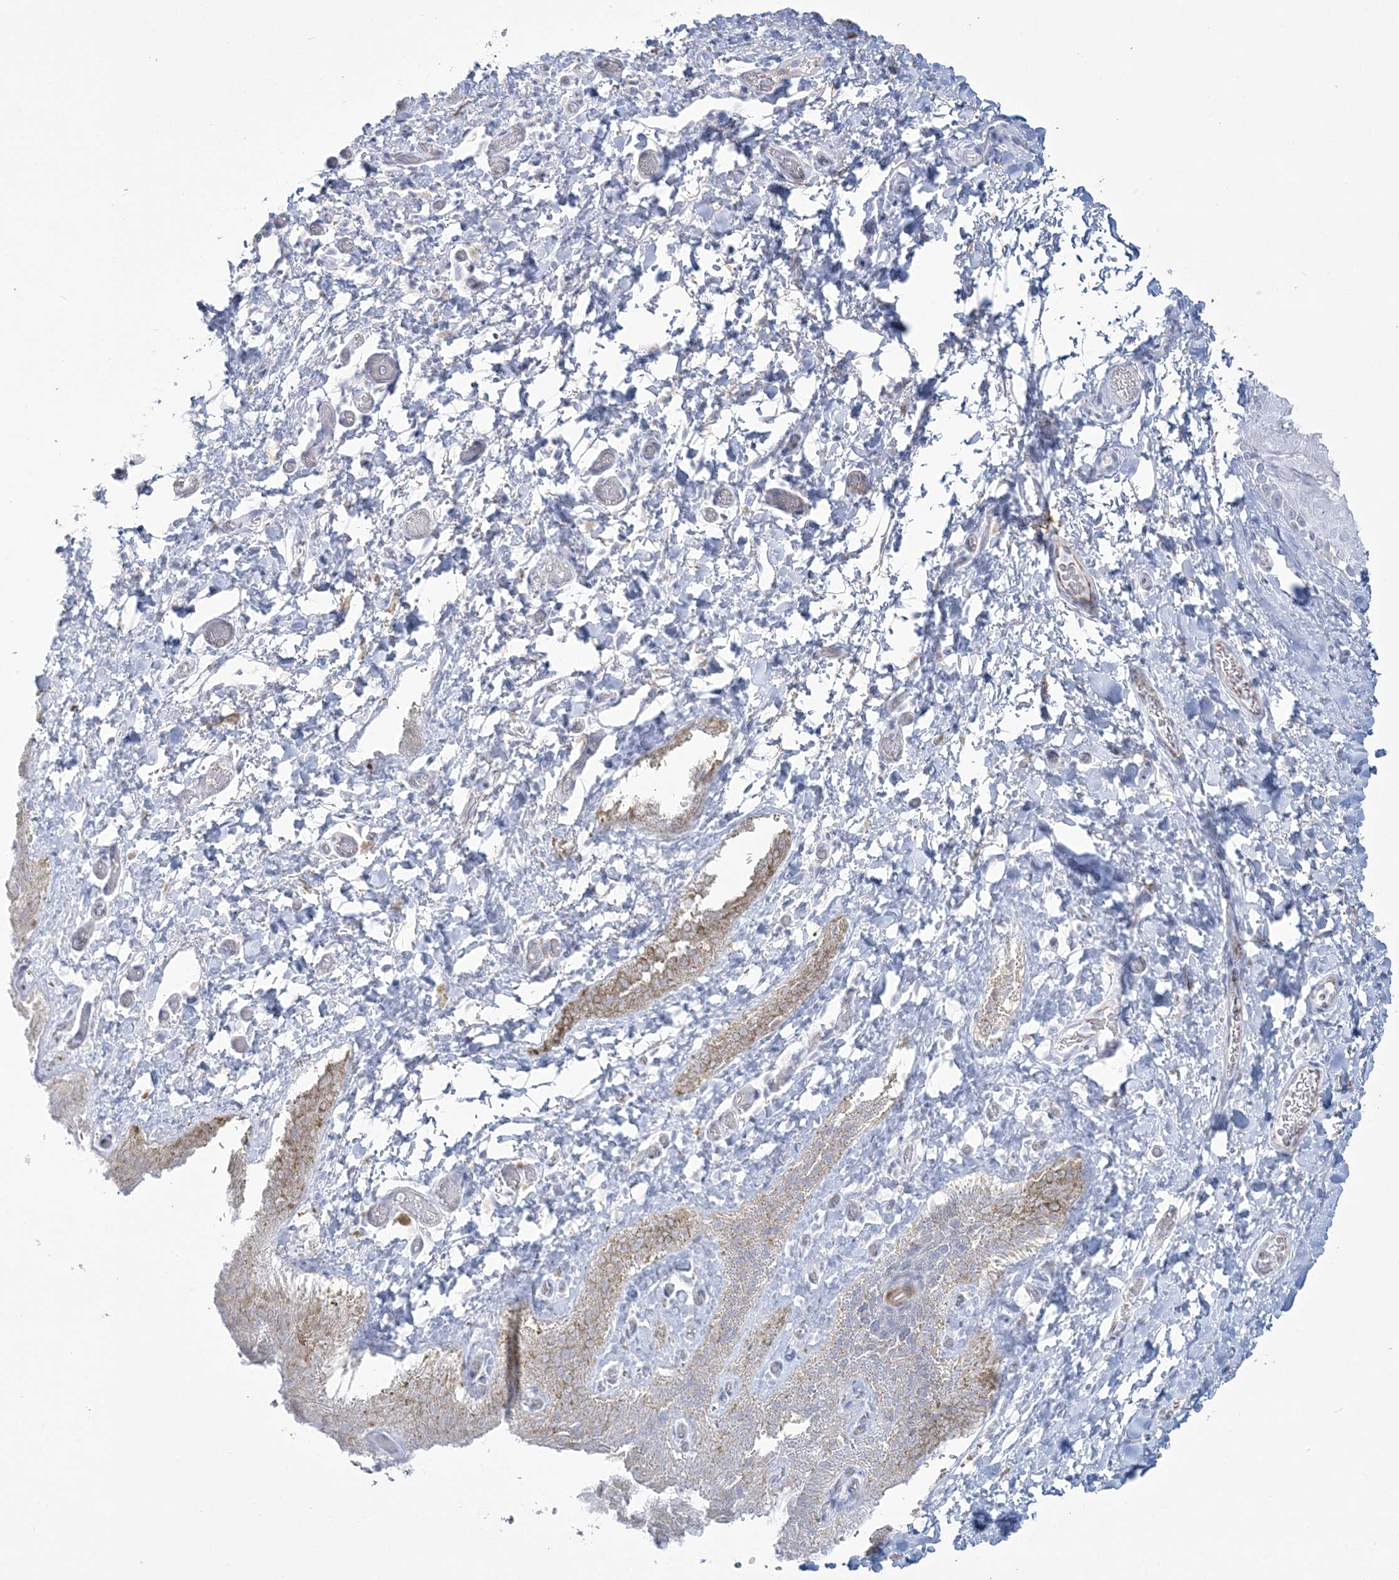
{"staining": {"intensity": "weak", "quantity": "25%-75%", "location": "cytoplasmic/membranous"}, "tissue": "skin", "cell_type": "Epidermal cells", "image_type": "normal", "snomed": [{"axis": "morphology", "description": "Normal tissue, NOS"}, {"axis": "topography", "description": "Anal"}], "caption": "Protein staining of normal skin displays weak cytoplasmic/membranous staining in about 25%-75% of epidermal cells. The staining is performed using DAB brown chromogen to label protein expression. The nuclei are counter-stained blue using hematoxylin.", "gene": "ENSG00000288637", "patient": {"sex": "male", "age": 44}}